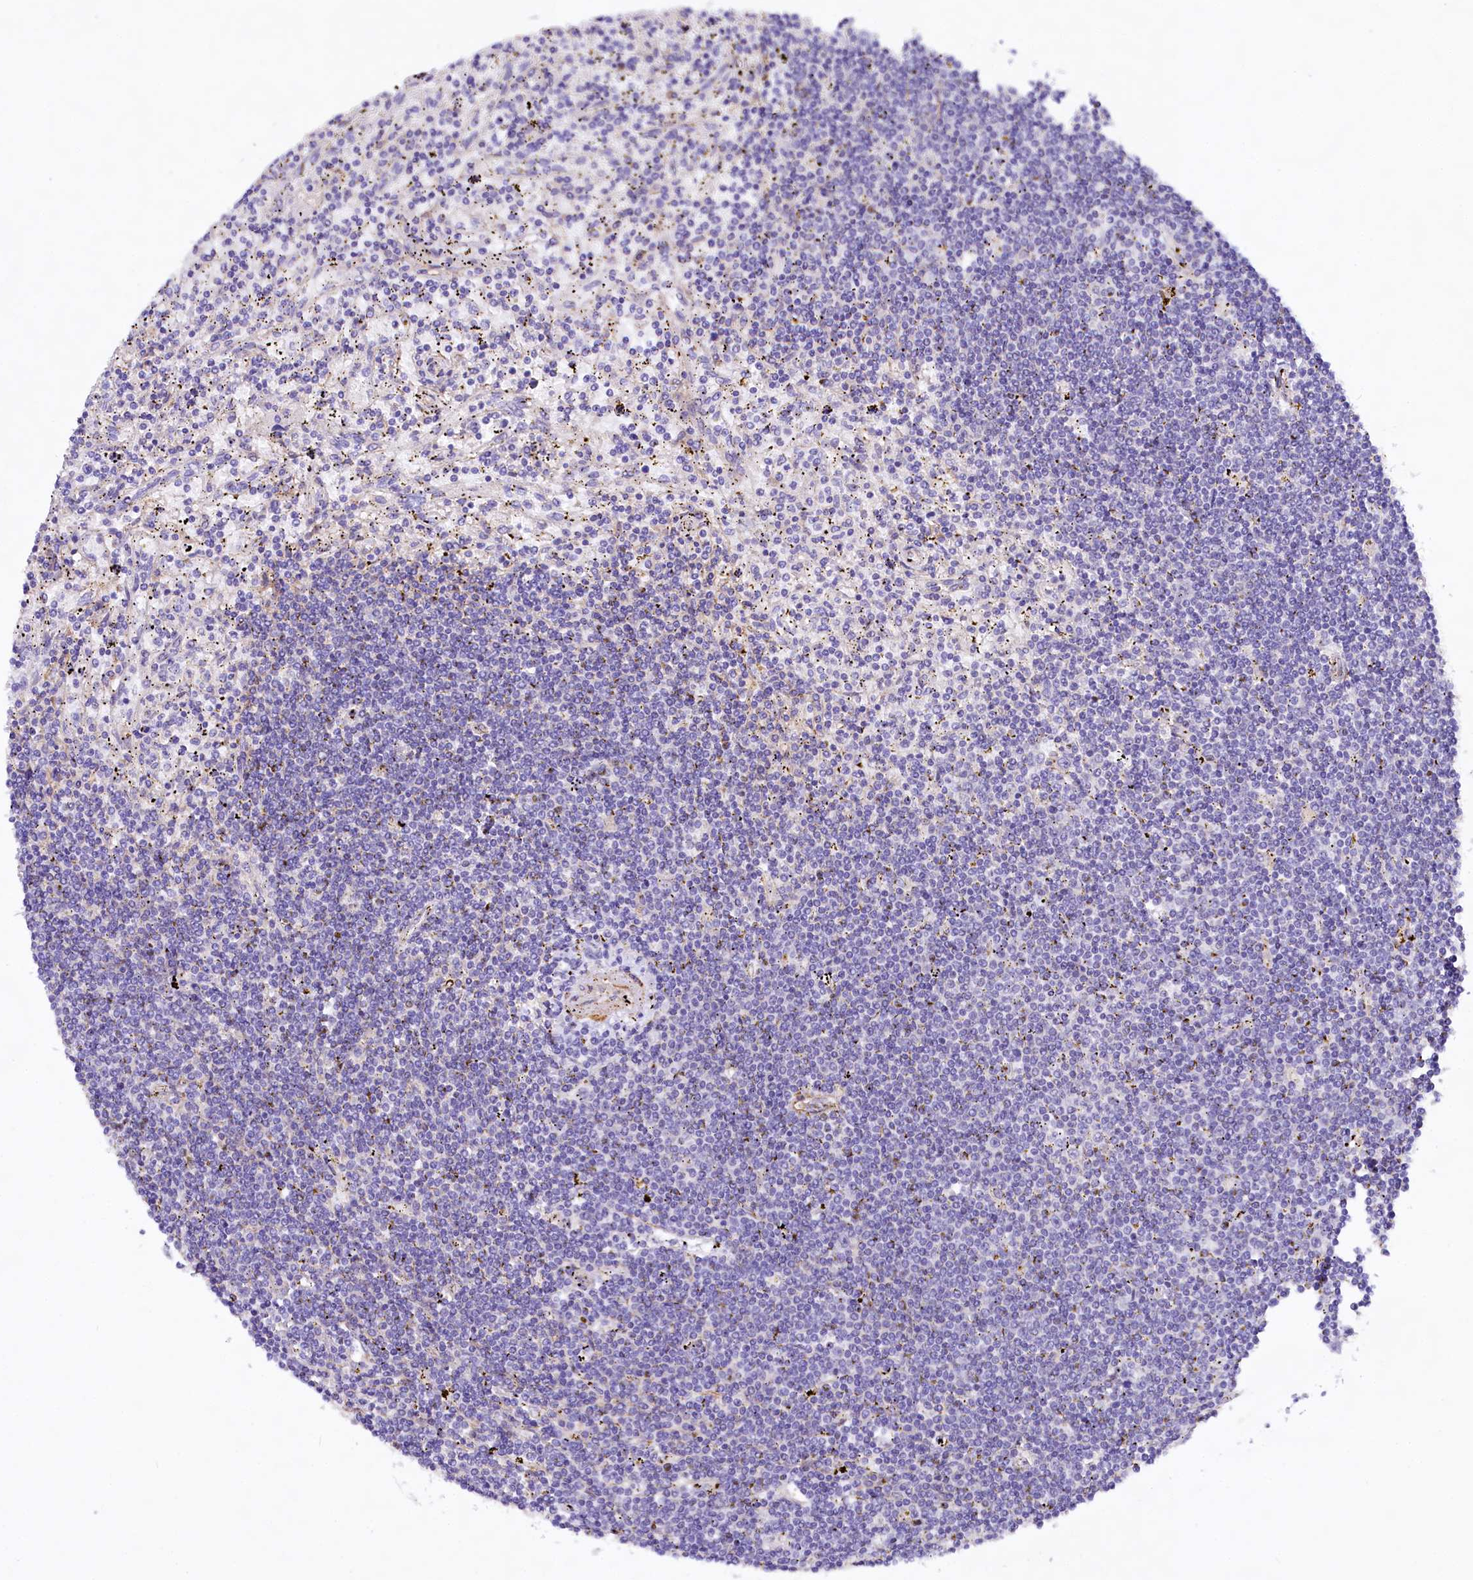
{"staining": {"intensity": "negative", "quantity": "none", "location": "none"}, "tissue": "lymphoma", "cell_type": "Tumor cells", "image_type": "cancer", "snomed": [{"axis": "morphology", "description": "Malignant lymphoma, non-Hodgkin's type, Low grade"}, {"axis": "topography", "description": "Spleen"}], "caption": "This is a histopathology image of IHC staining of malignant lymphoma, non-Hodgkin's type (low-grade), which shows no staining in tumor cells.", "gene": "VPS11", "patient": {"sex": "male", "age": 76}}